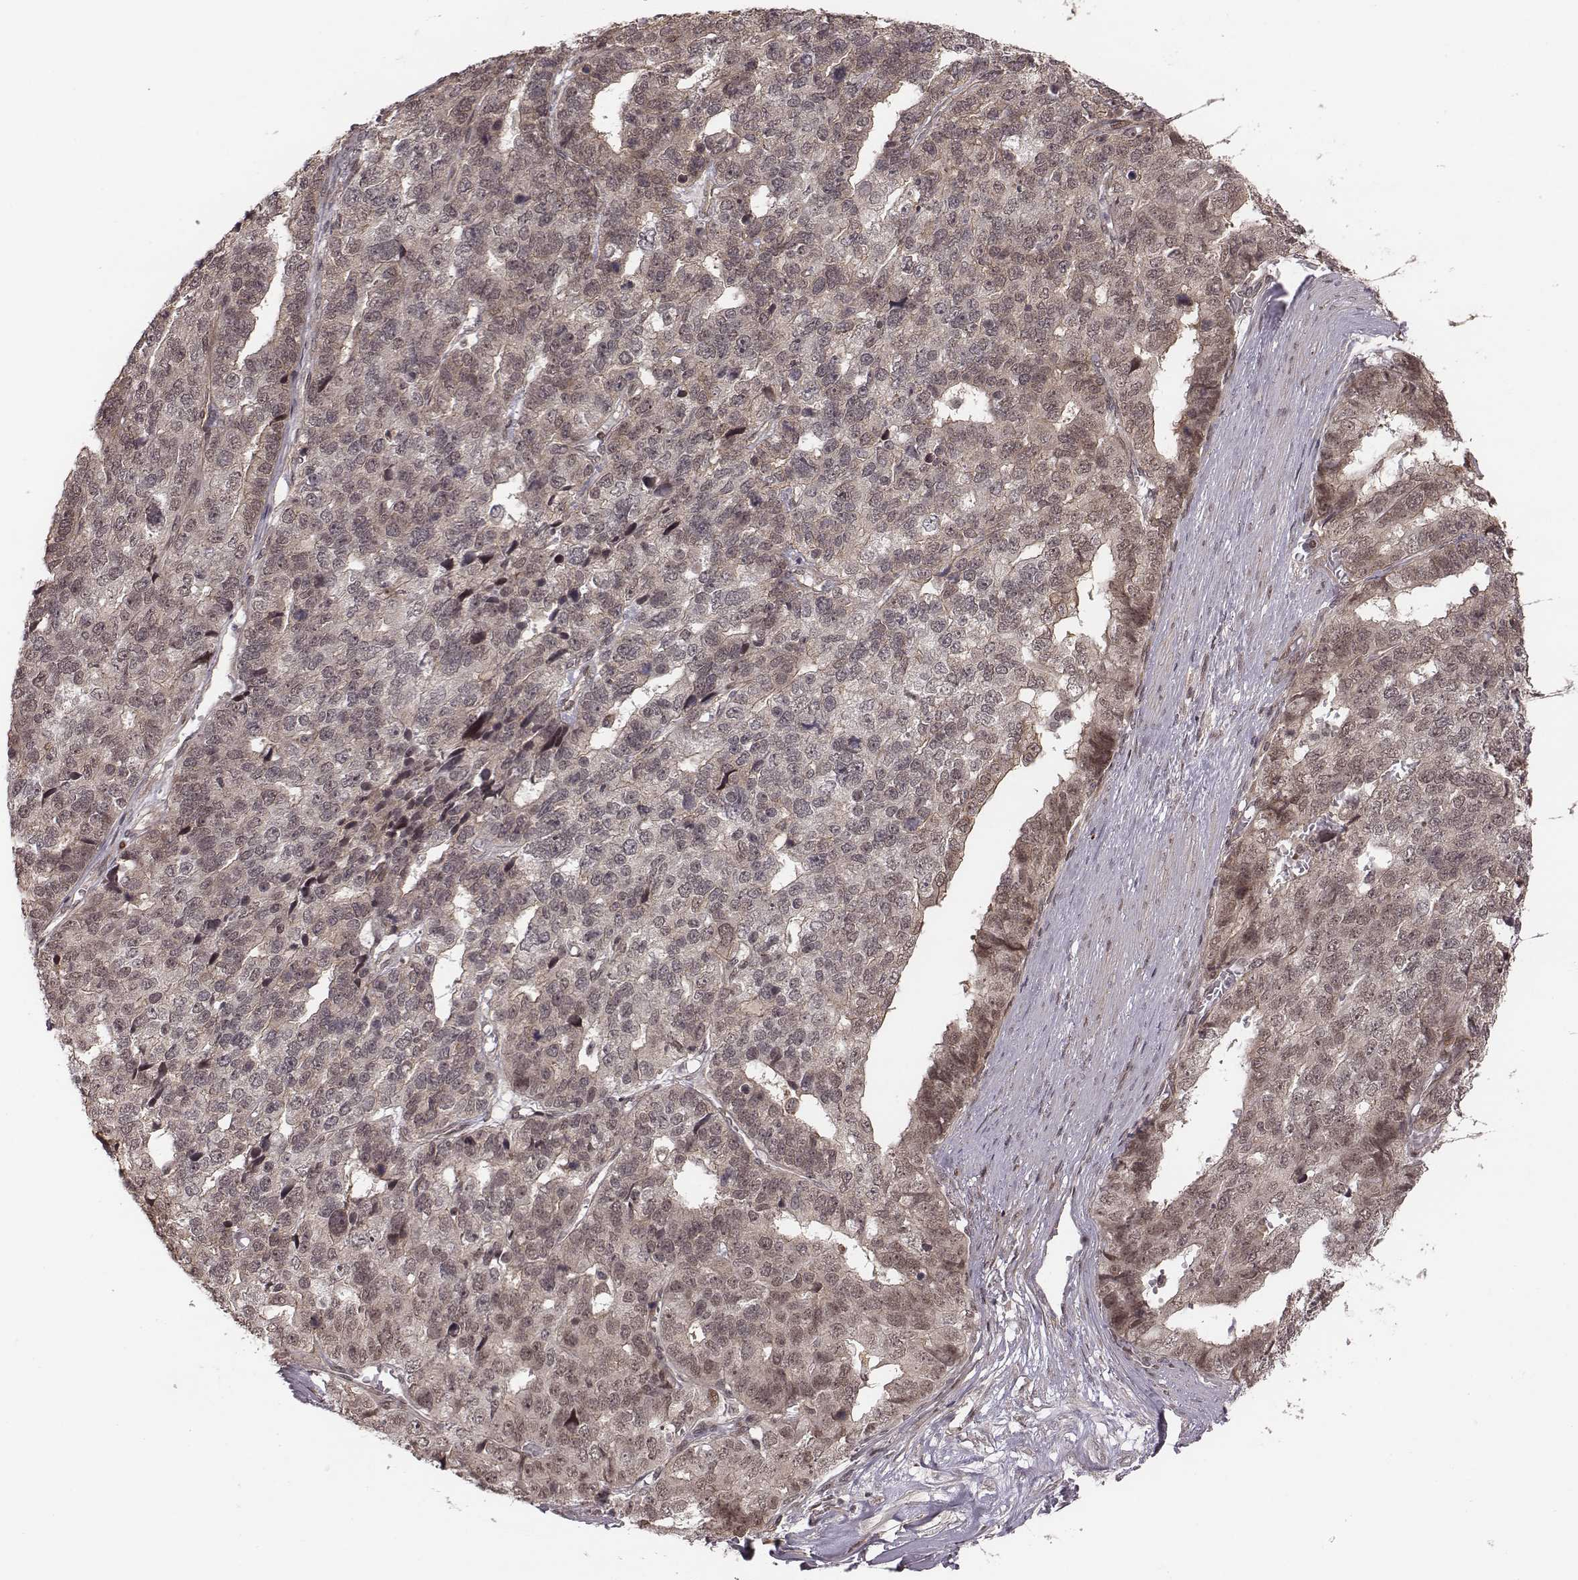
{"staining": {"intensity": "weak", "quantity": ">75%", "location": "cytoplasmic/membranous,nuclear"}, "tissue": "stomach cancer", "cell_type": "Tumor cells", "image_type": "cancer", "snomed": [{"axis": "morphology", "description": "Adenocarcinoma, NOS"}, {"axis": "topography", "description": "Stomach"}], "caption": "Immunohistochemical staining of human stomach cancer (adenocarcinoma) shows low levels of weak cytoplasmic/membranous and nuclear protein staining in about >75% of tumor cells. (DAB = brown stain, brightfield microscopy at high magnification).", "gene": "RPL3", "patient": {"sex": "male", "age": 69}}